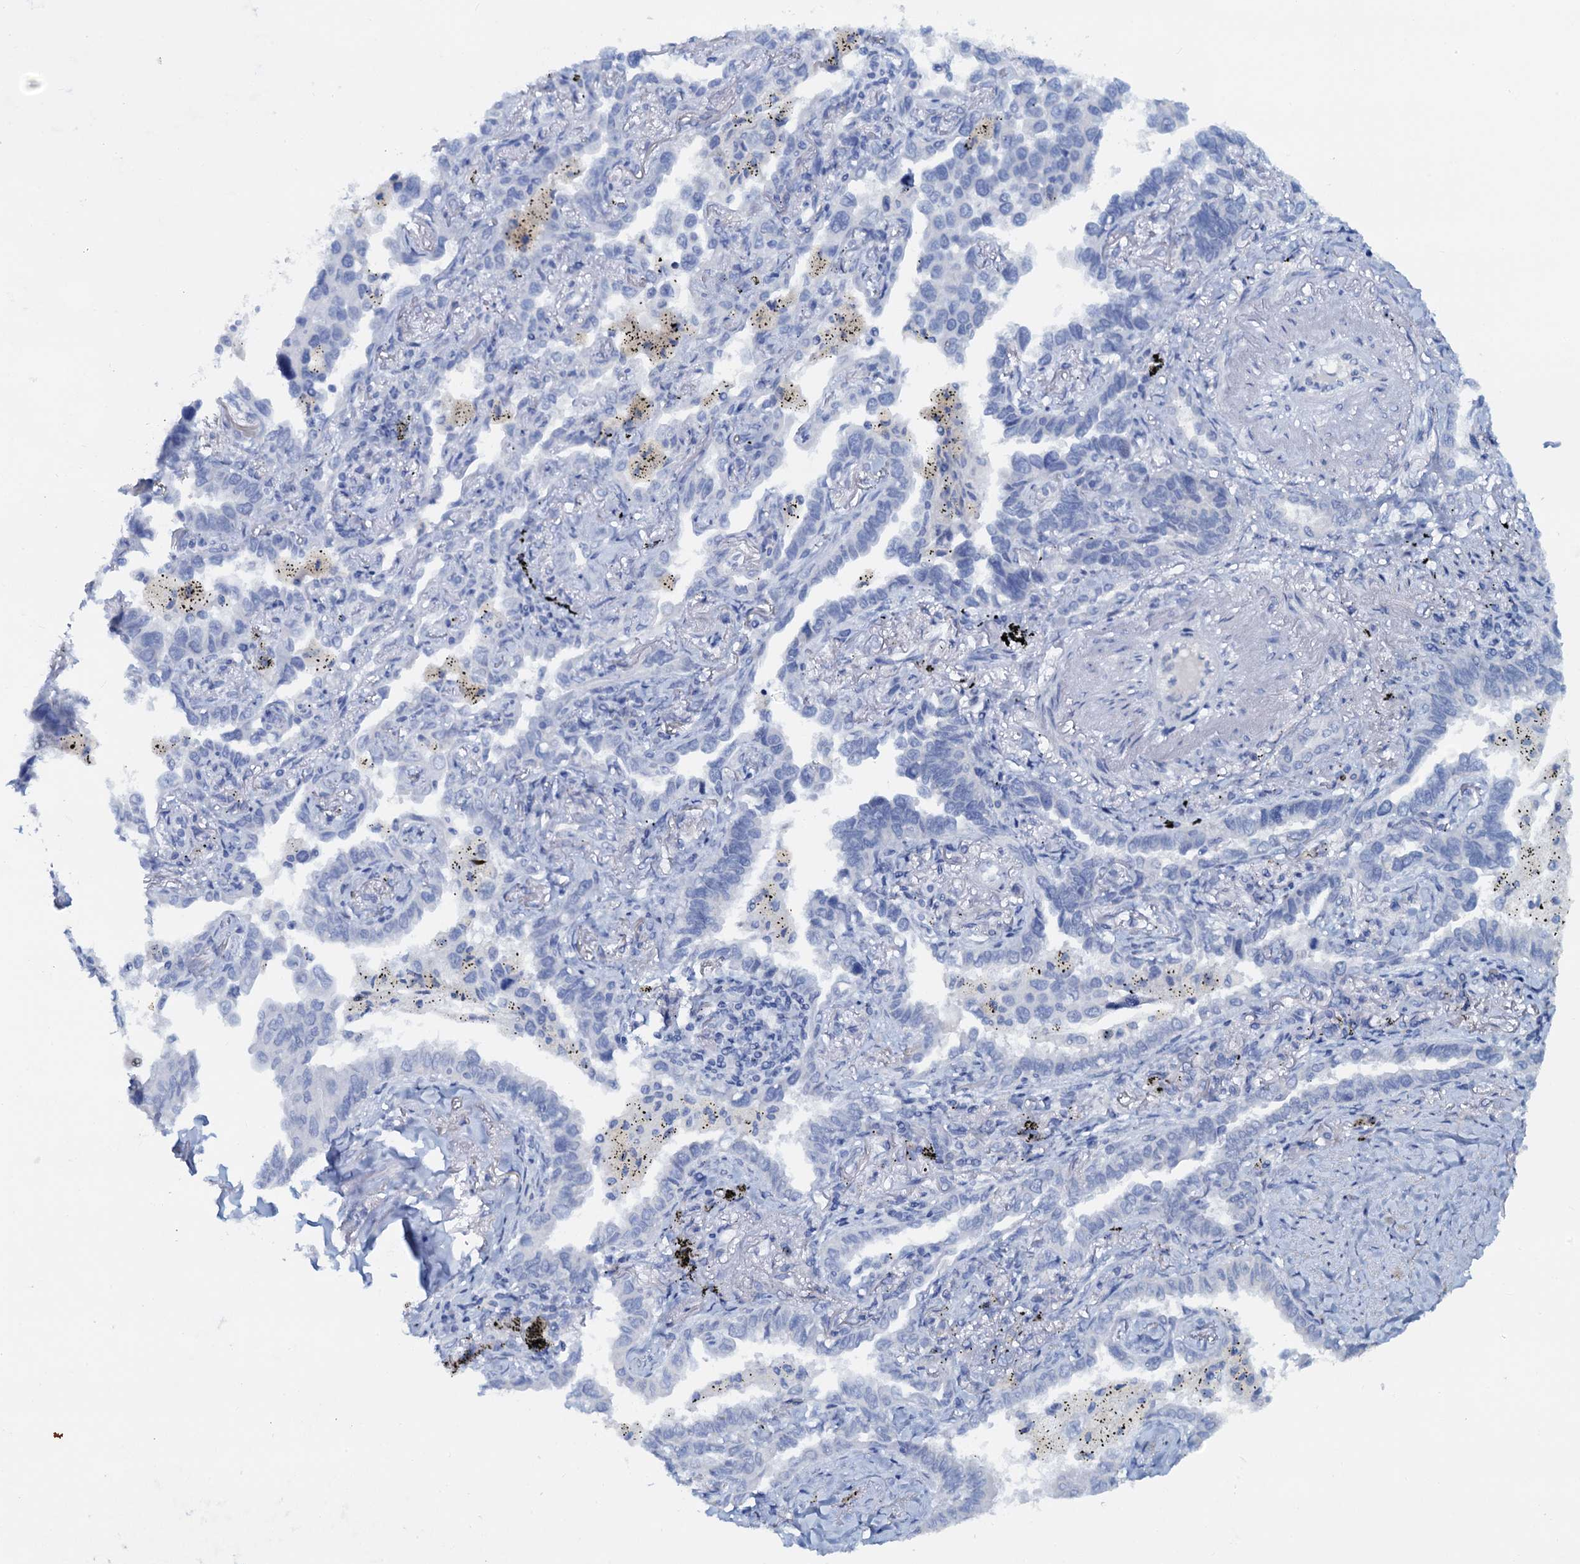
{"staining": {"intensity": "negative", "quantity": "none", "location": "none"}, "tissue": "lung cancer", "cell_type": "Tumor cells", "image_type": "cancer", "snomed": [{"axis": "morphology", "description": "Adenocarcinoma, NOS"}, {"axis": "topography", "description": "Lung"}], "caption": "DAB (3,3'-diaminobenzidine) immunohistochemical staining of adenocarcinoma (lung) shows no significant staining in tumor cells.", "gene": "PTGES3", "patient": {"sex": "male", "age": 67}}